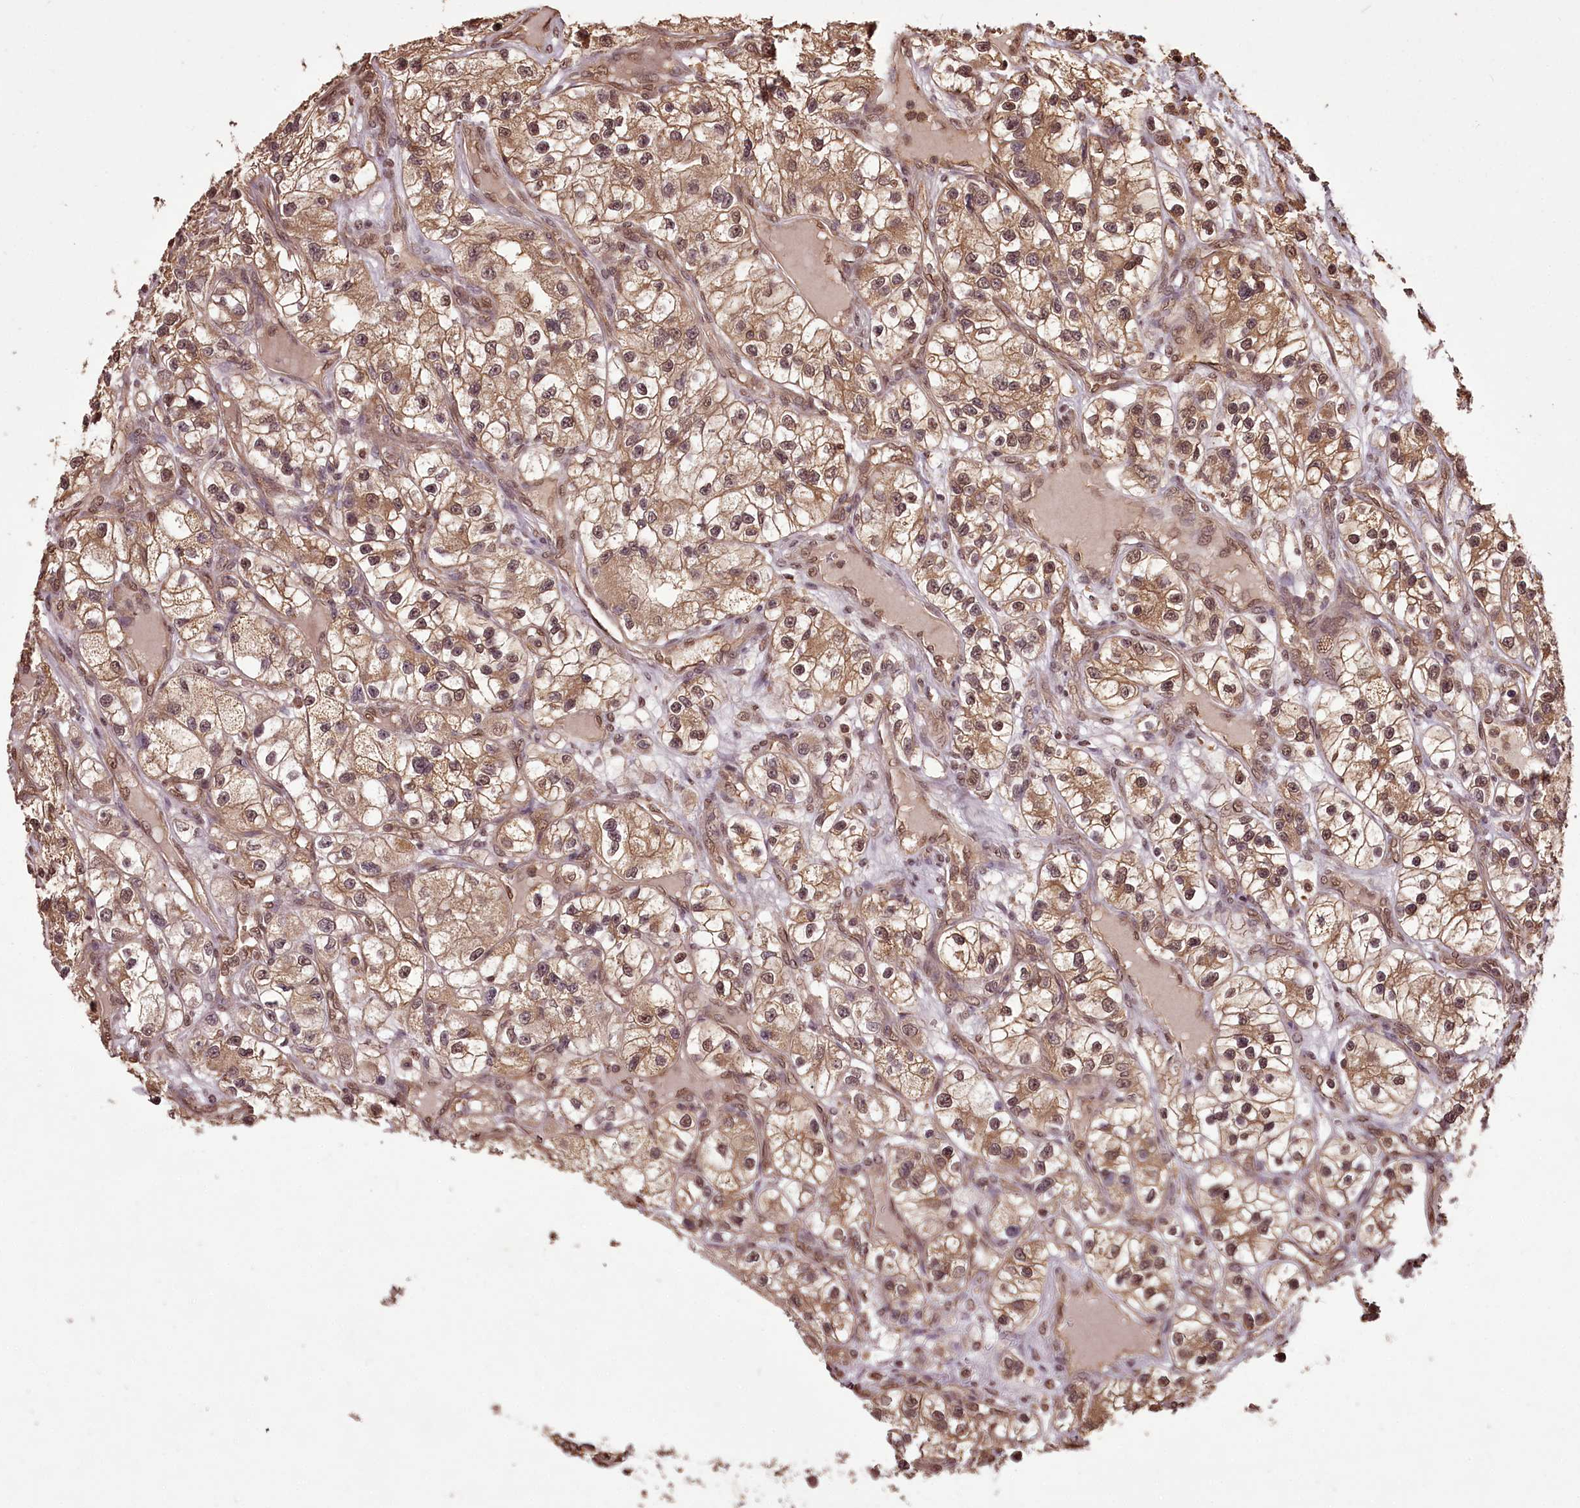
{"staining": {"intensity": "moderate", "quantity": ">75%", "location": "cytoplasmic/membranous,nuclear"}, "tissue": "renal cancer", "cell_type": "Tumor cells", "image_type": "cancer", "snomed": [{"axis": "morphology", "description": "Adenocarcinoma, NOS"}, {"axis": "topography", "description": "Kidney"}], "caption": "IHC image of human renal cancer (adenocarcinoma) stained for a protein (brown), which reveals medium levels of moderate cytoplasmic/membranous and nuclear positivity in about >75% of tumor cells.", "gene": "NPRL2", "patient": {"sex": "female", "age": 57}}